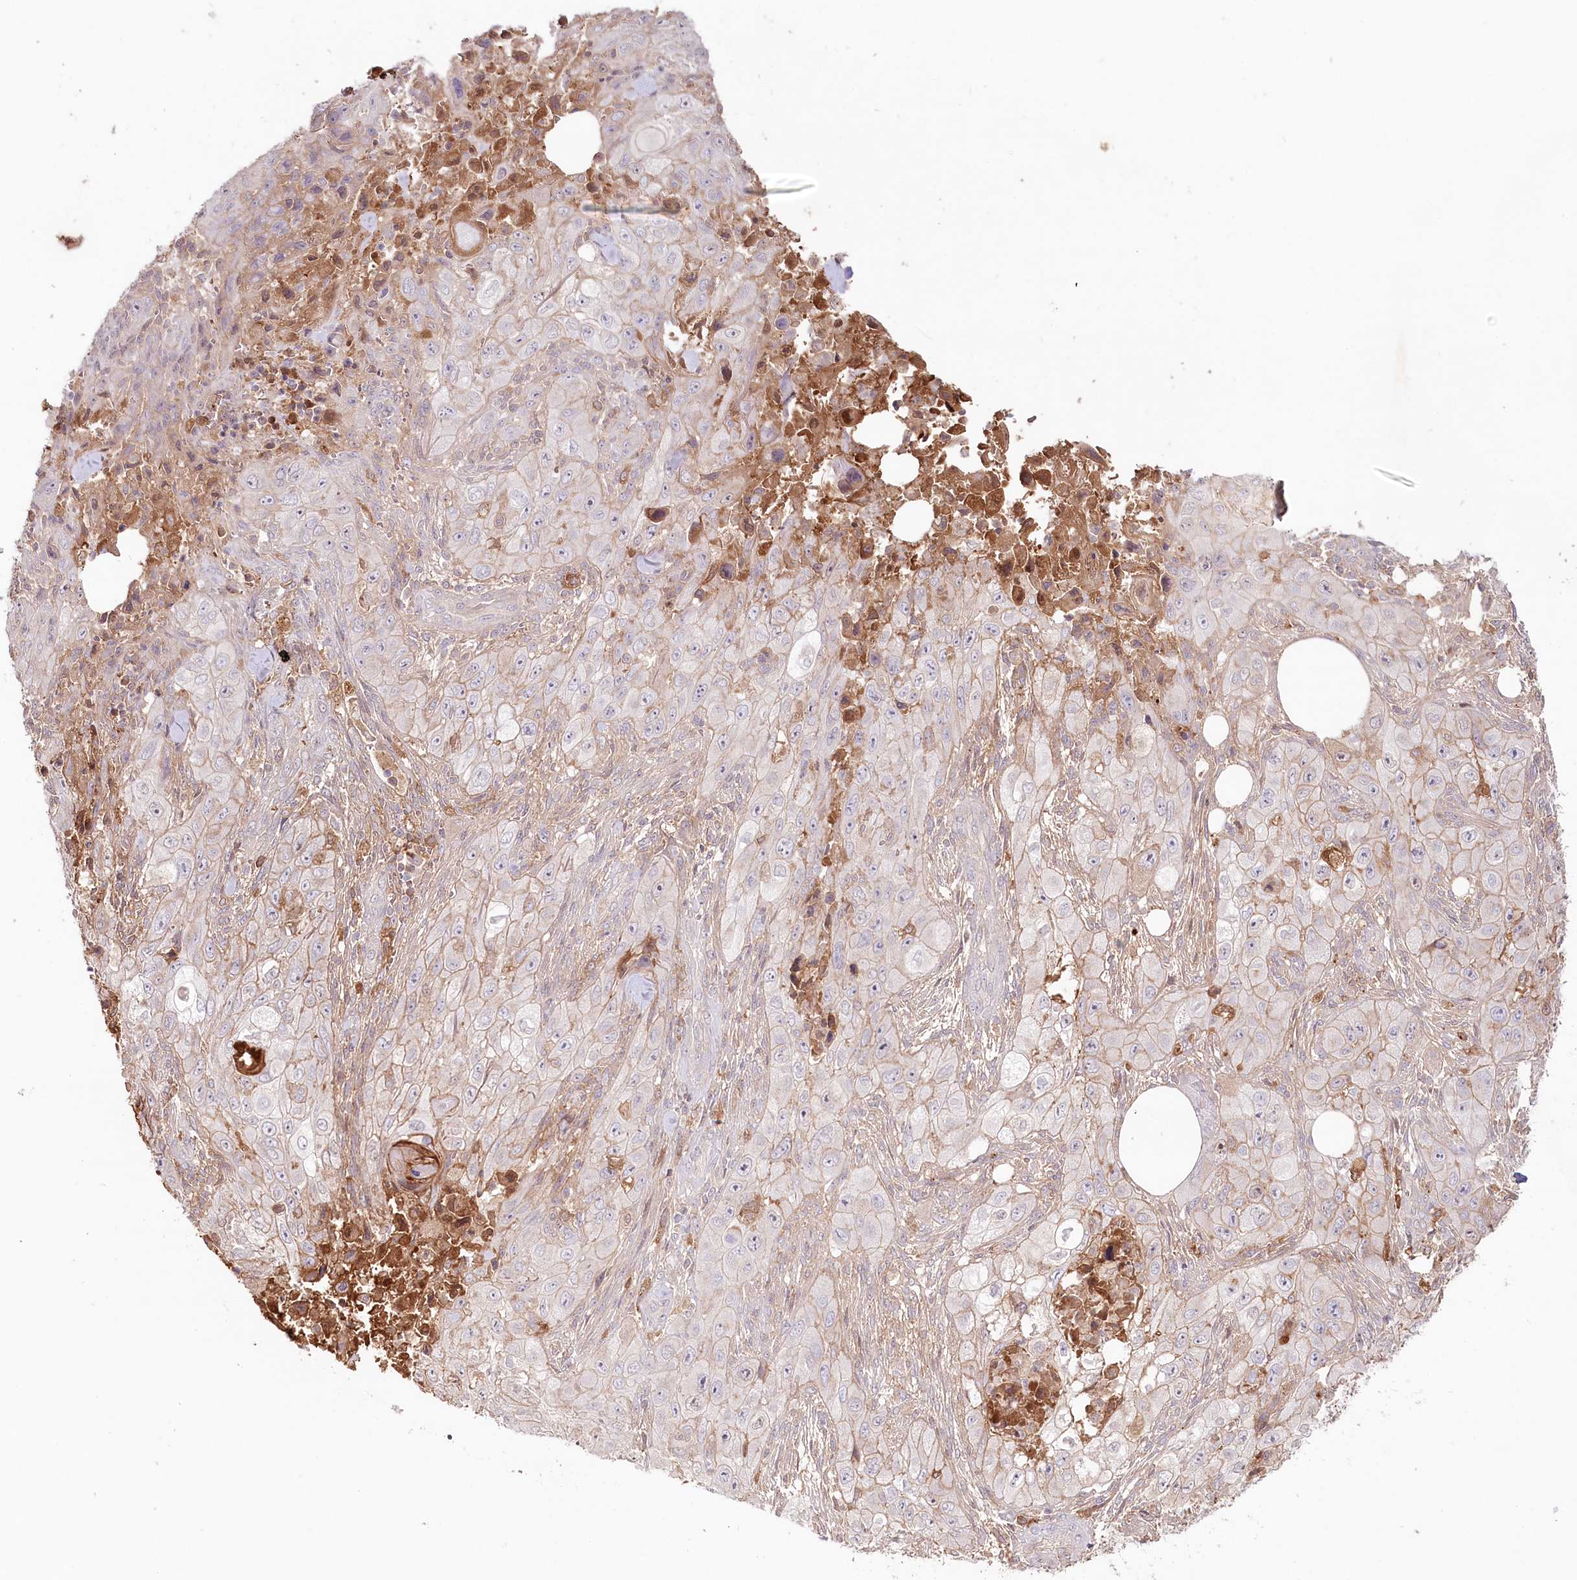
{"staining": {"intensity": "weak", "quantity": "<25%", "location": "cytoplasmic/membranous"}, "tissue": "skin cancer", "cell_type": "Tumor cells", "image_type": "cancer", "snomed": [{"axis": "morphology", "description": "Squamous cell carcinoma, NOS"}, {"axis": "topography", "description": "Skin"}, {"axis": "topography", "description": "Subcutis"}], "caption": "DAB immunohistochemical staining of human skin squamous cell carcinoma demonstrates no significant expression in tumor cells. The staining is performed using DAB brown chromogen with nuclei counter-stained in using hematoxylin.", "gene": "PSAPL1", "patient": {"sex": "male", "age": 73}}